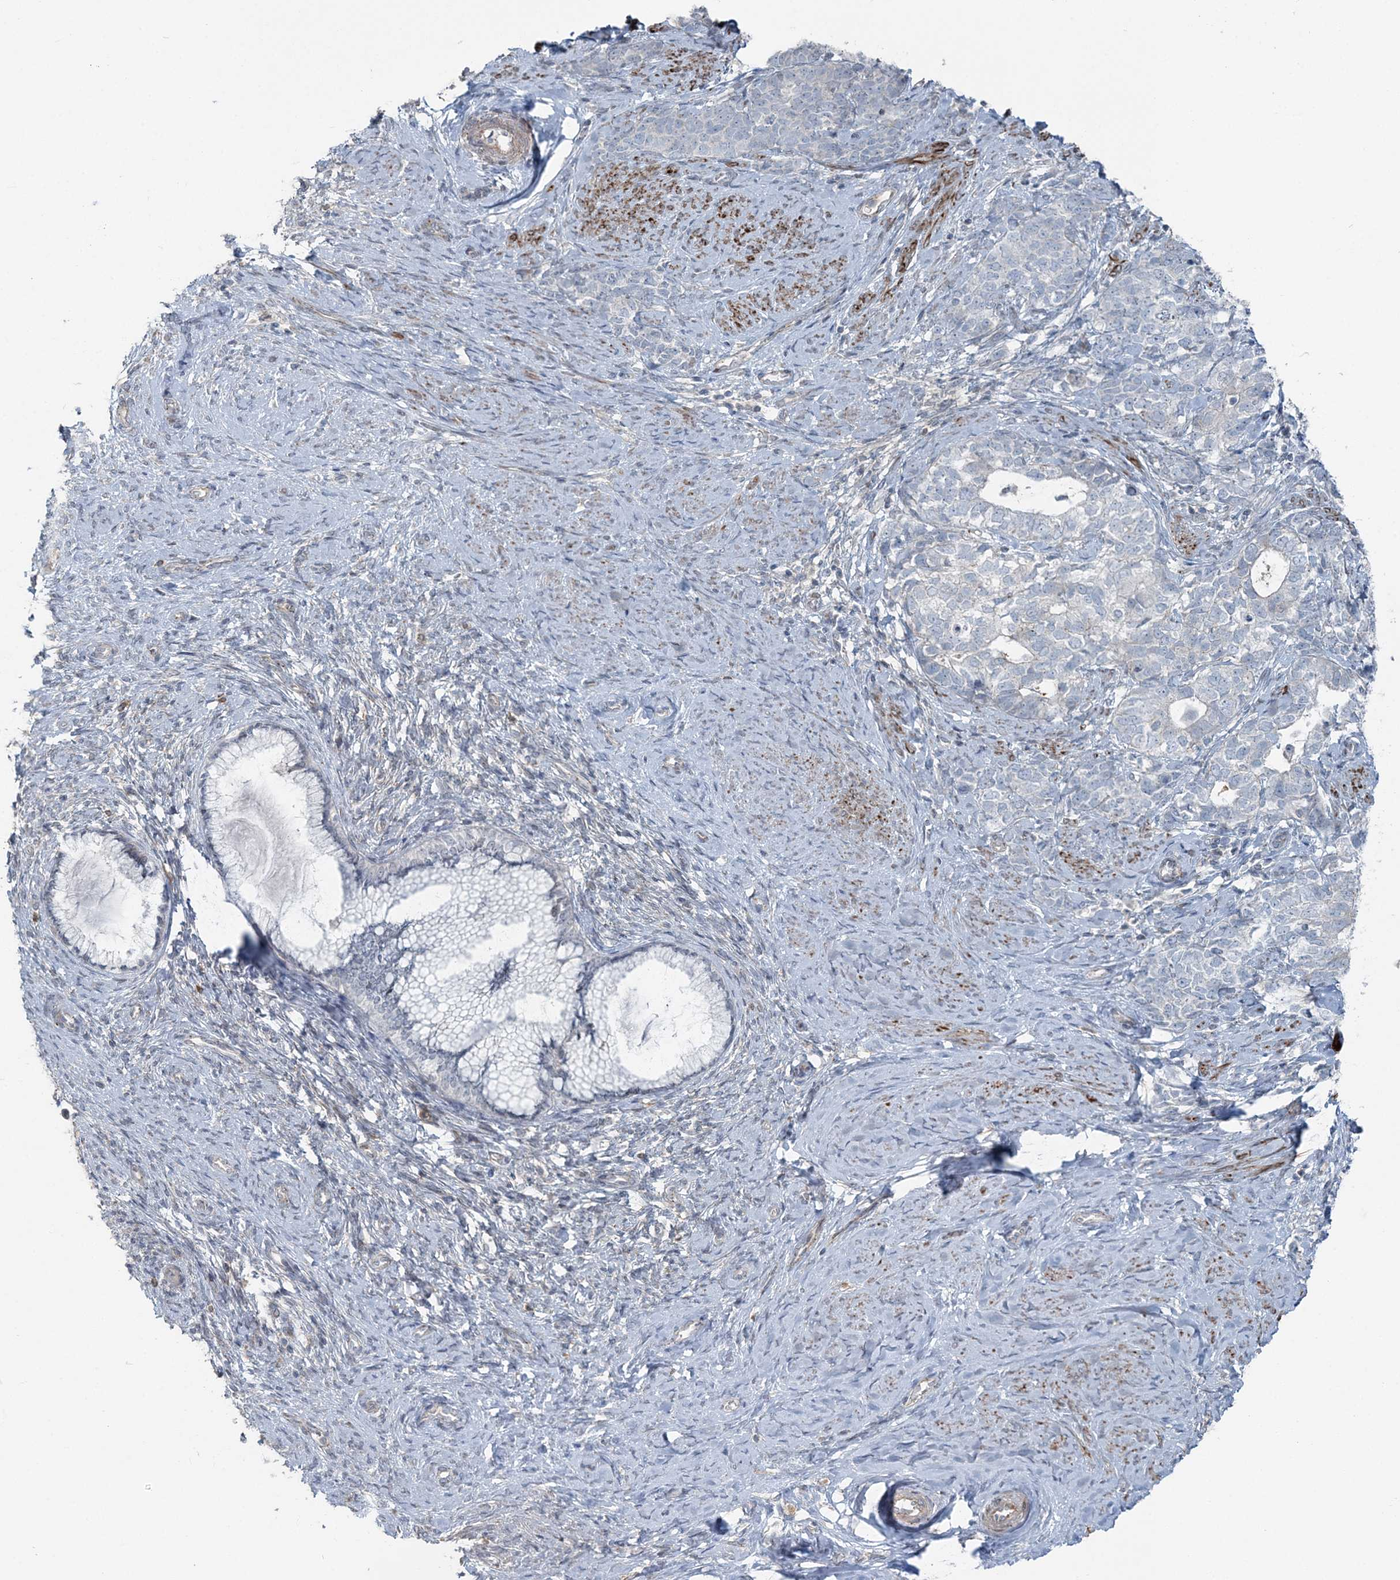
{"staining": {"intensity": "negative", "quantity": "none", "location": "none"}, "tissue": "cervical cancer", "cell_type": "Tumor cells", "image_type": "cancer", "snomed": [{"axis": "morphology", "description": "Squamous cell carcinoma, NOS"}, {"axis": "topography", "description": "Cervix"}], "caption": "IHC photomicrograph of squamous cell carcinoma (cervical) stained for a protein (brown), which shows no expression in tumor cells. Brightfield microscopy of IHC stained with DAB (3,3'-diaminobenzidine) (brown) and hematoxylin (blue), captured at high magnification.", "gene": "FBXL17", "patient": {"sex": "female", "age": 63}}